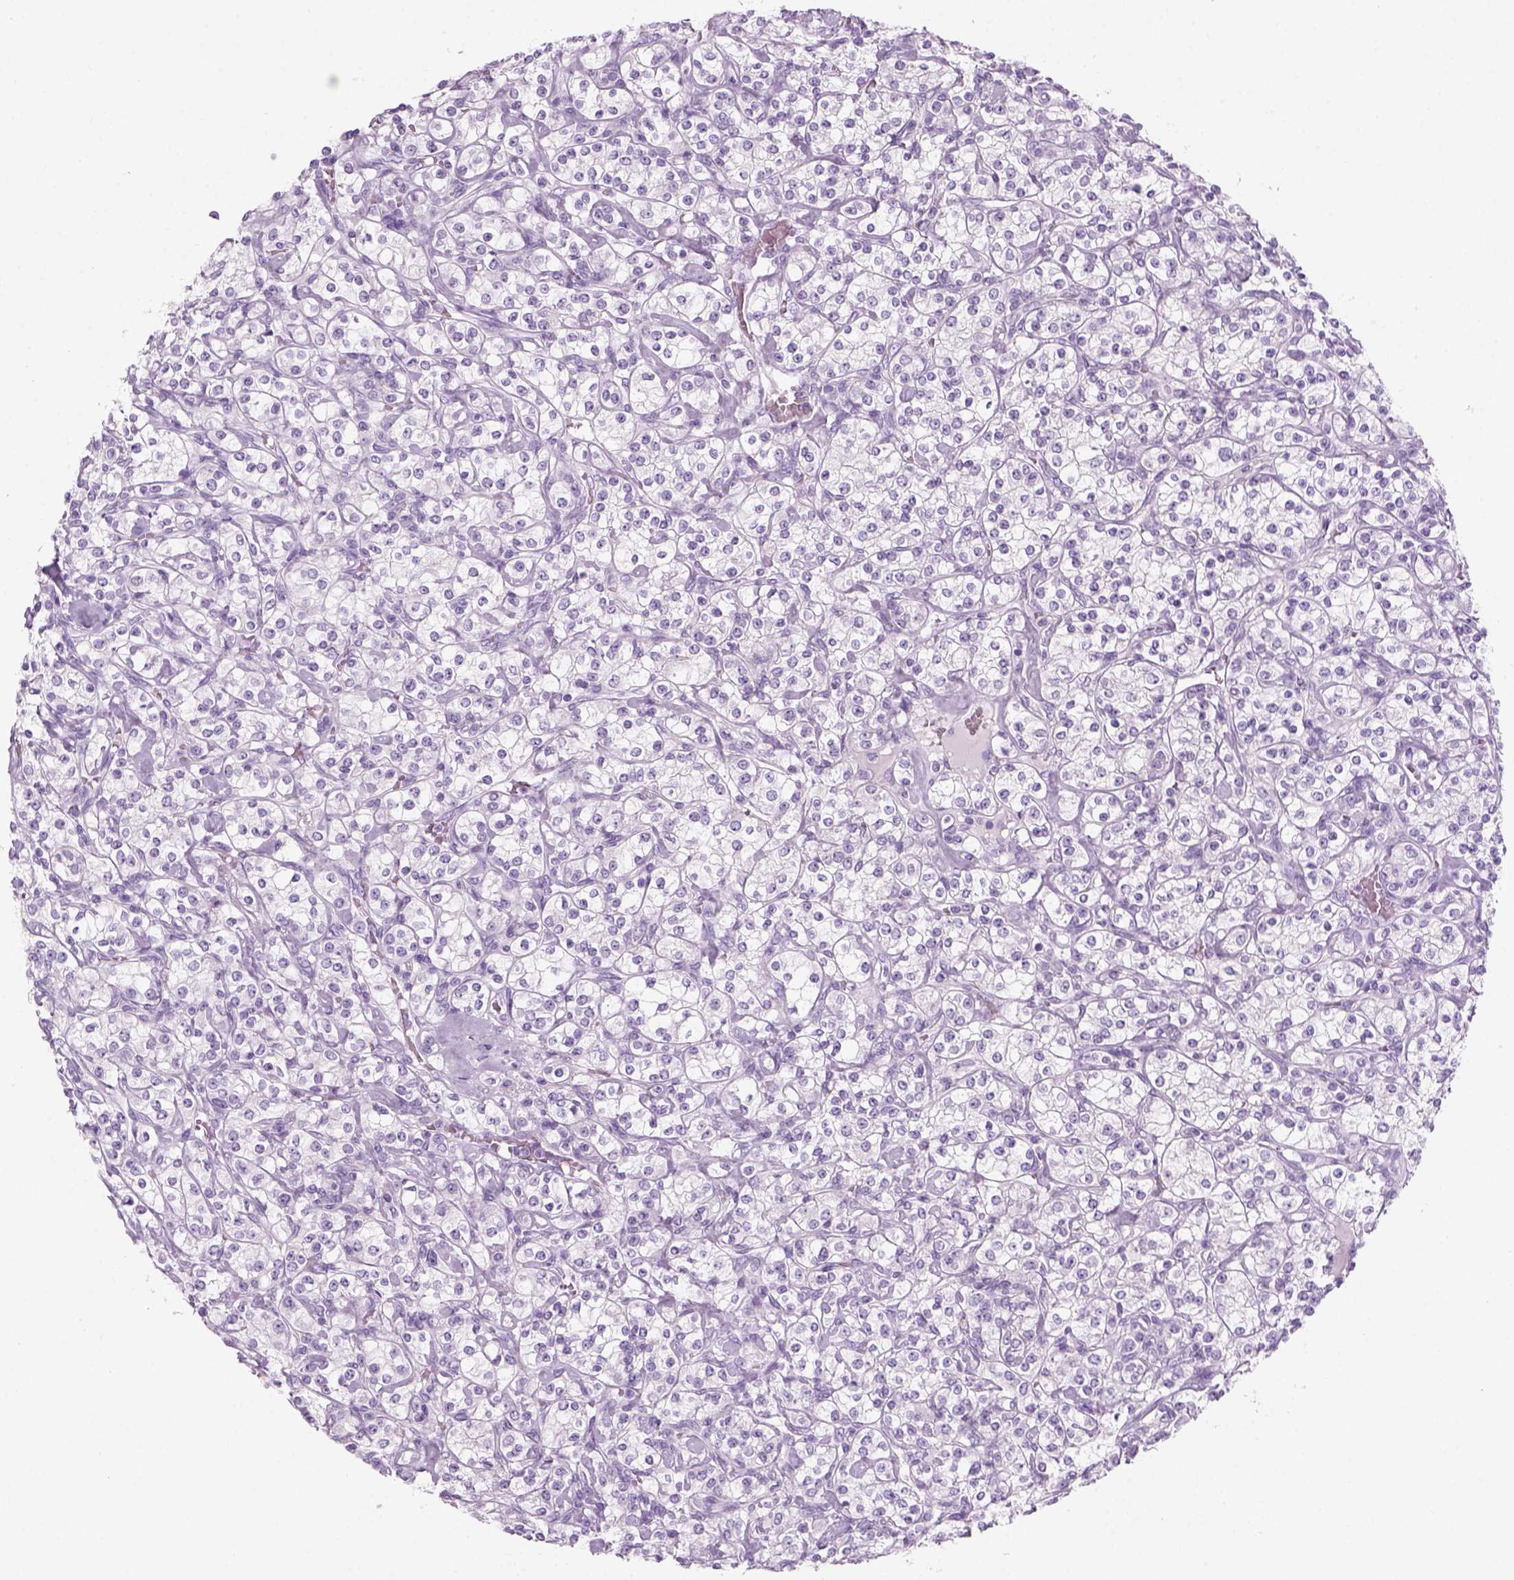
{"staining": {"intensity": "negative", "quantity": "none", "location": "none"}, "tissue": "renal cancer", "cell_type": "Tumor cells", "image_type": "cancer", "snomed": [{"axis": "morphology", "description": "Adenocarcinoma, NOS"}, {"axis": "topography", "description": "Kidney"}], "caption": "An immunohistochemistry photomicrograph of renal adenocarcinoma is shown. There is no staining in tumor cells of renal adenocarcinoma.", "gene": "KRTAP11-1", "patient": {"sex": "male", "age": 77}}